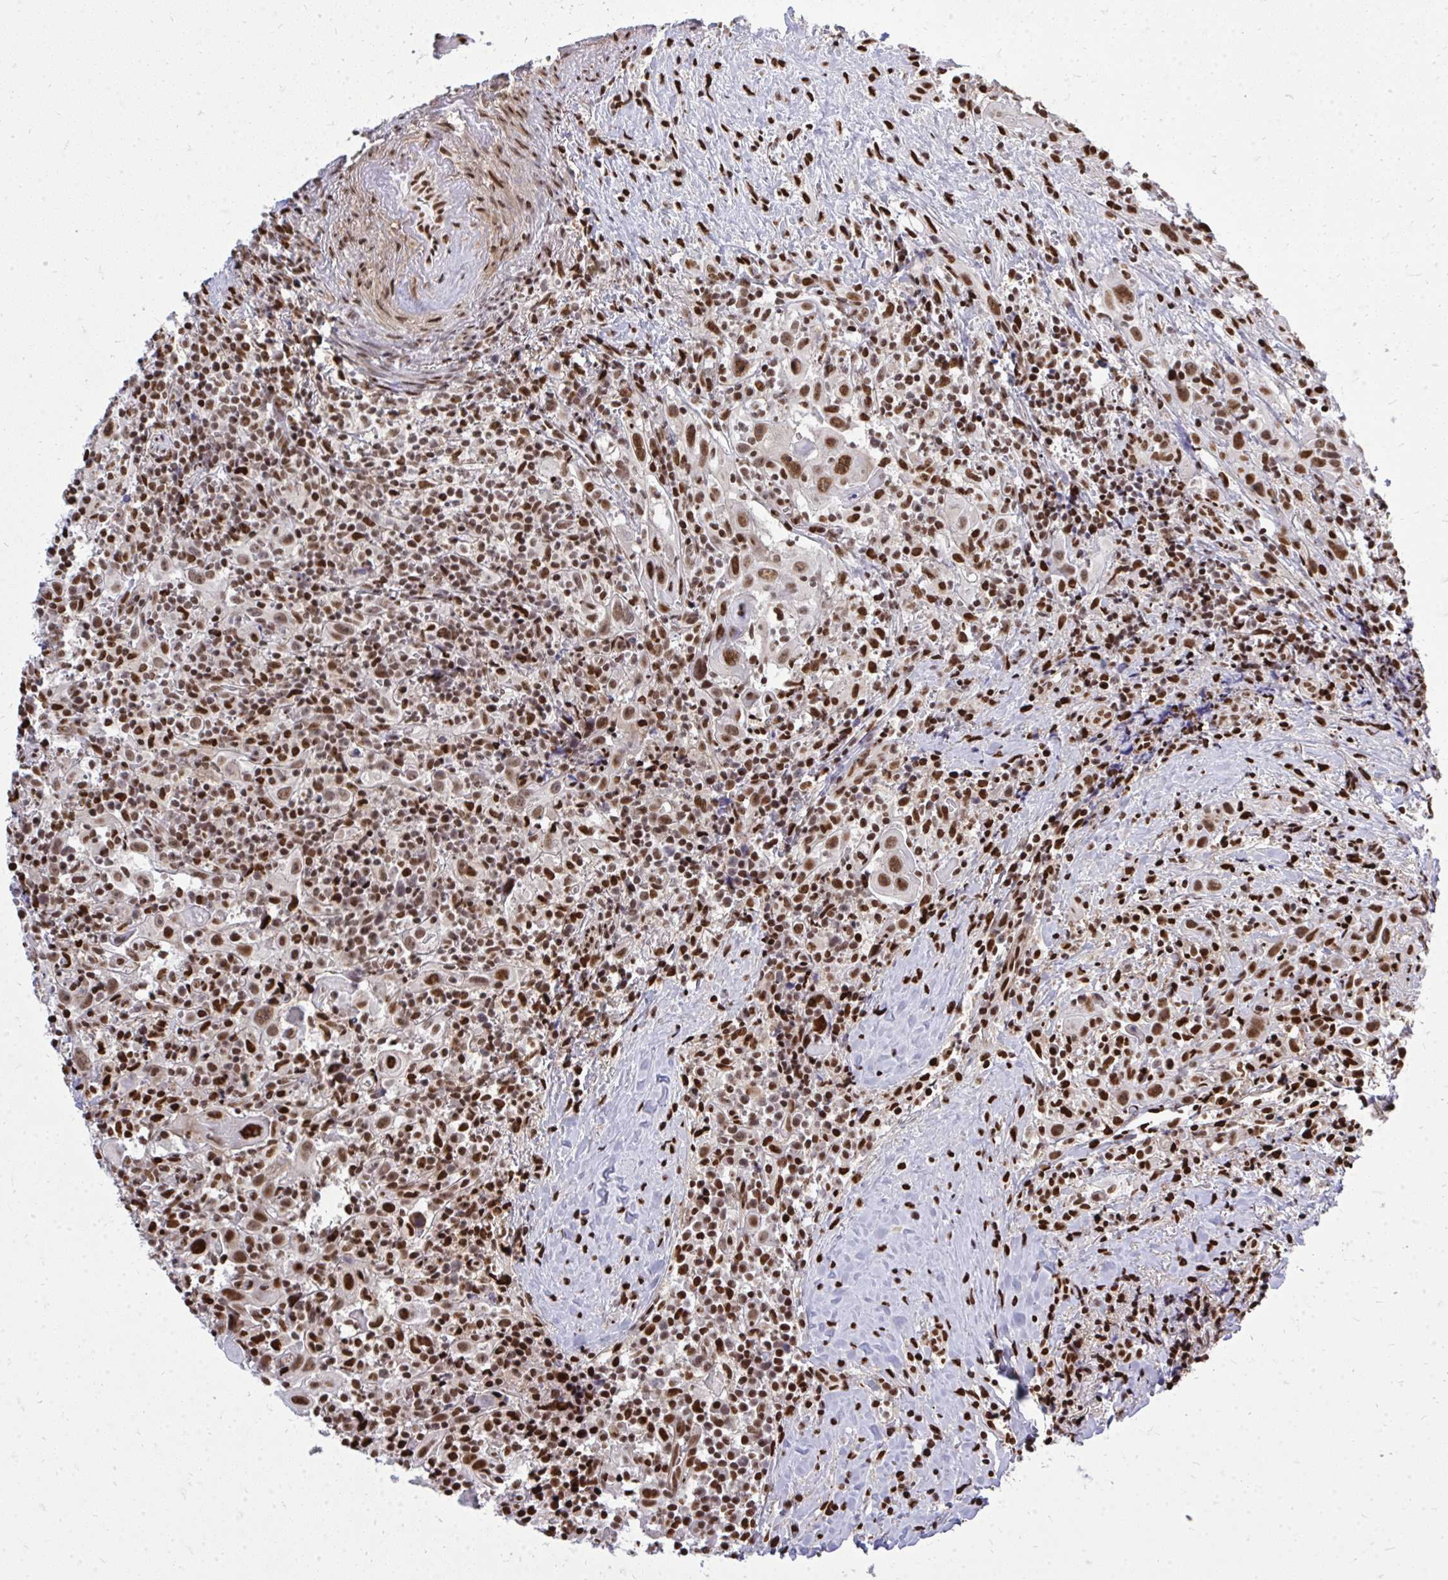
{"staining": {"intensity": "moderate", "quantity": ">75%", "location": "nuclear"}, "tissue": "head and neck cancer", "cell_type": "Tumor cells", "image_type": "cancer", "snomed": [{"axis": "morphology", "description": "Squamous cell carcinoma, NOS"}, {"axis": "topography", "description": "Head-Neck"}], "caption": "Head and neck cancer (squamous cell carcinoma) was stained to show a protein in brown. There is medium levels of moderate nuclear expression in approximately >75% of tumor cells. The staining was performed using DAB, with brown indicating positive protein expression. Nuclei are stained blue with hematoxylin.", "gene": "TBL1Y", "patient": {"sex": "female", "age": 95}}